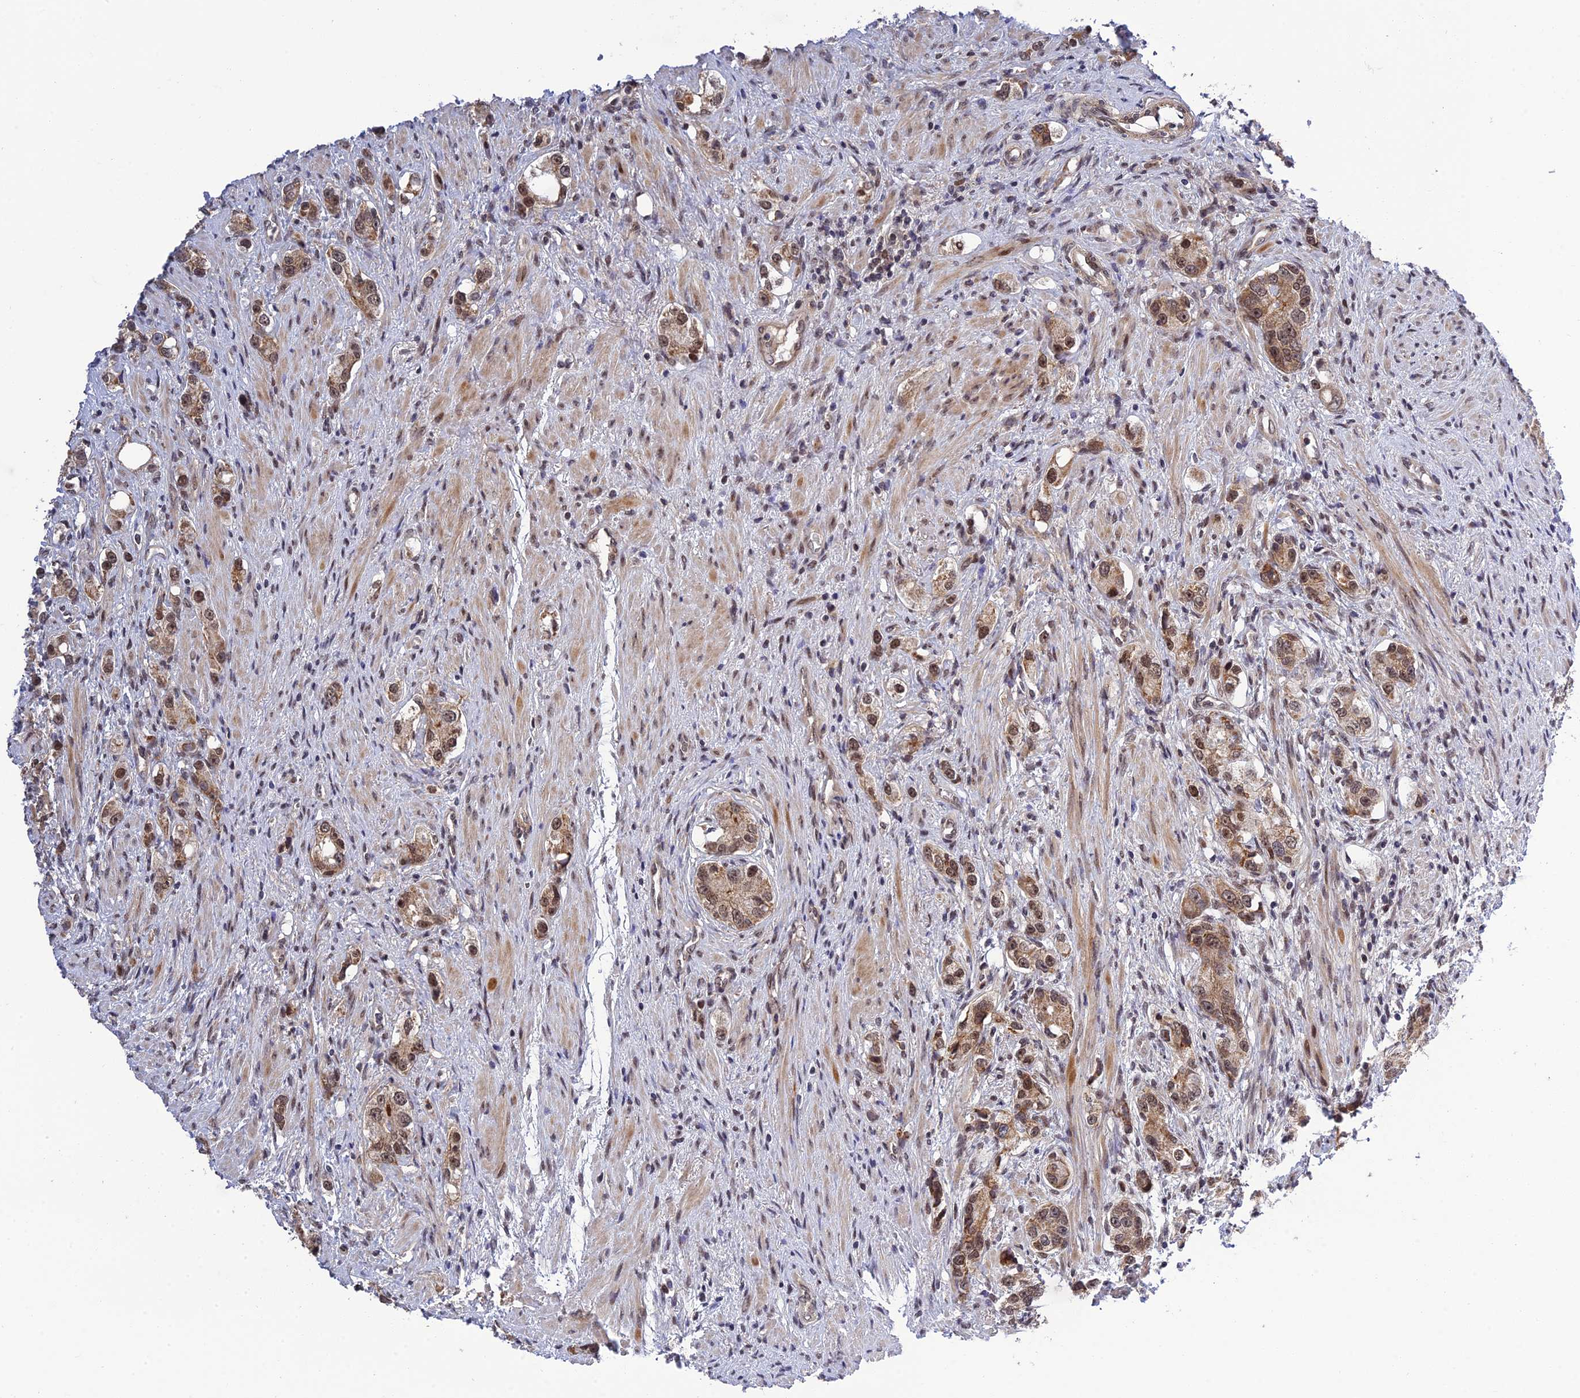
{"staining": {"intensity": "moderate", "quantity": ">75%", "location": "cytoplasmic/membranous,nuclear"}, "tissue": "prostate cancer", "cell_type": "Tumor cells", "image_type": "cancer", "snomed": [{"axis": "morphology", "description": "Adenocarcinoma, High grade"}, {"axis": "topography", "description": "Prostate"}], "caption": "Tumor cells demonstrate moderate cytoplasmic/membranous and nuclear staining in approximately >75% of cells in prostate cancer.", "gene": "REXO1", "patient": {"sex": "male", "age": 63}}